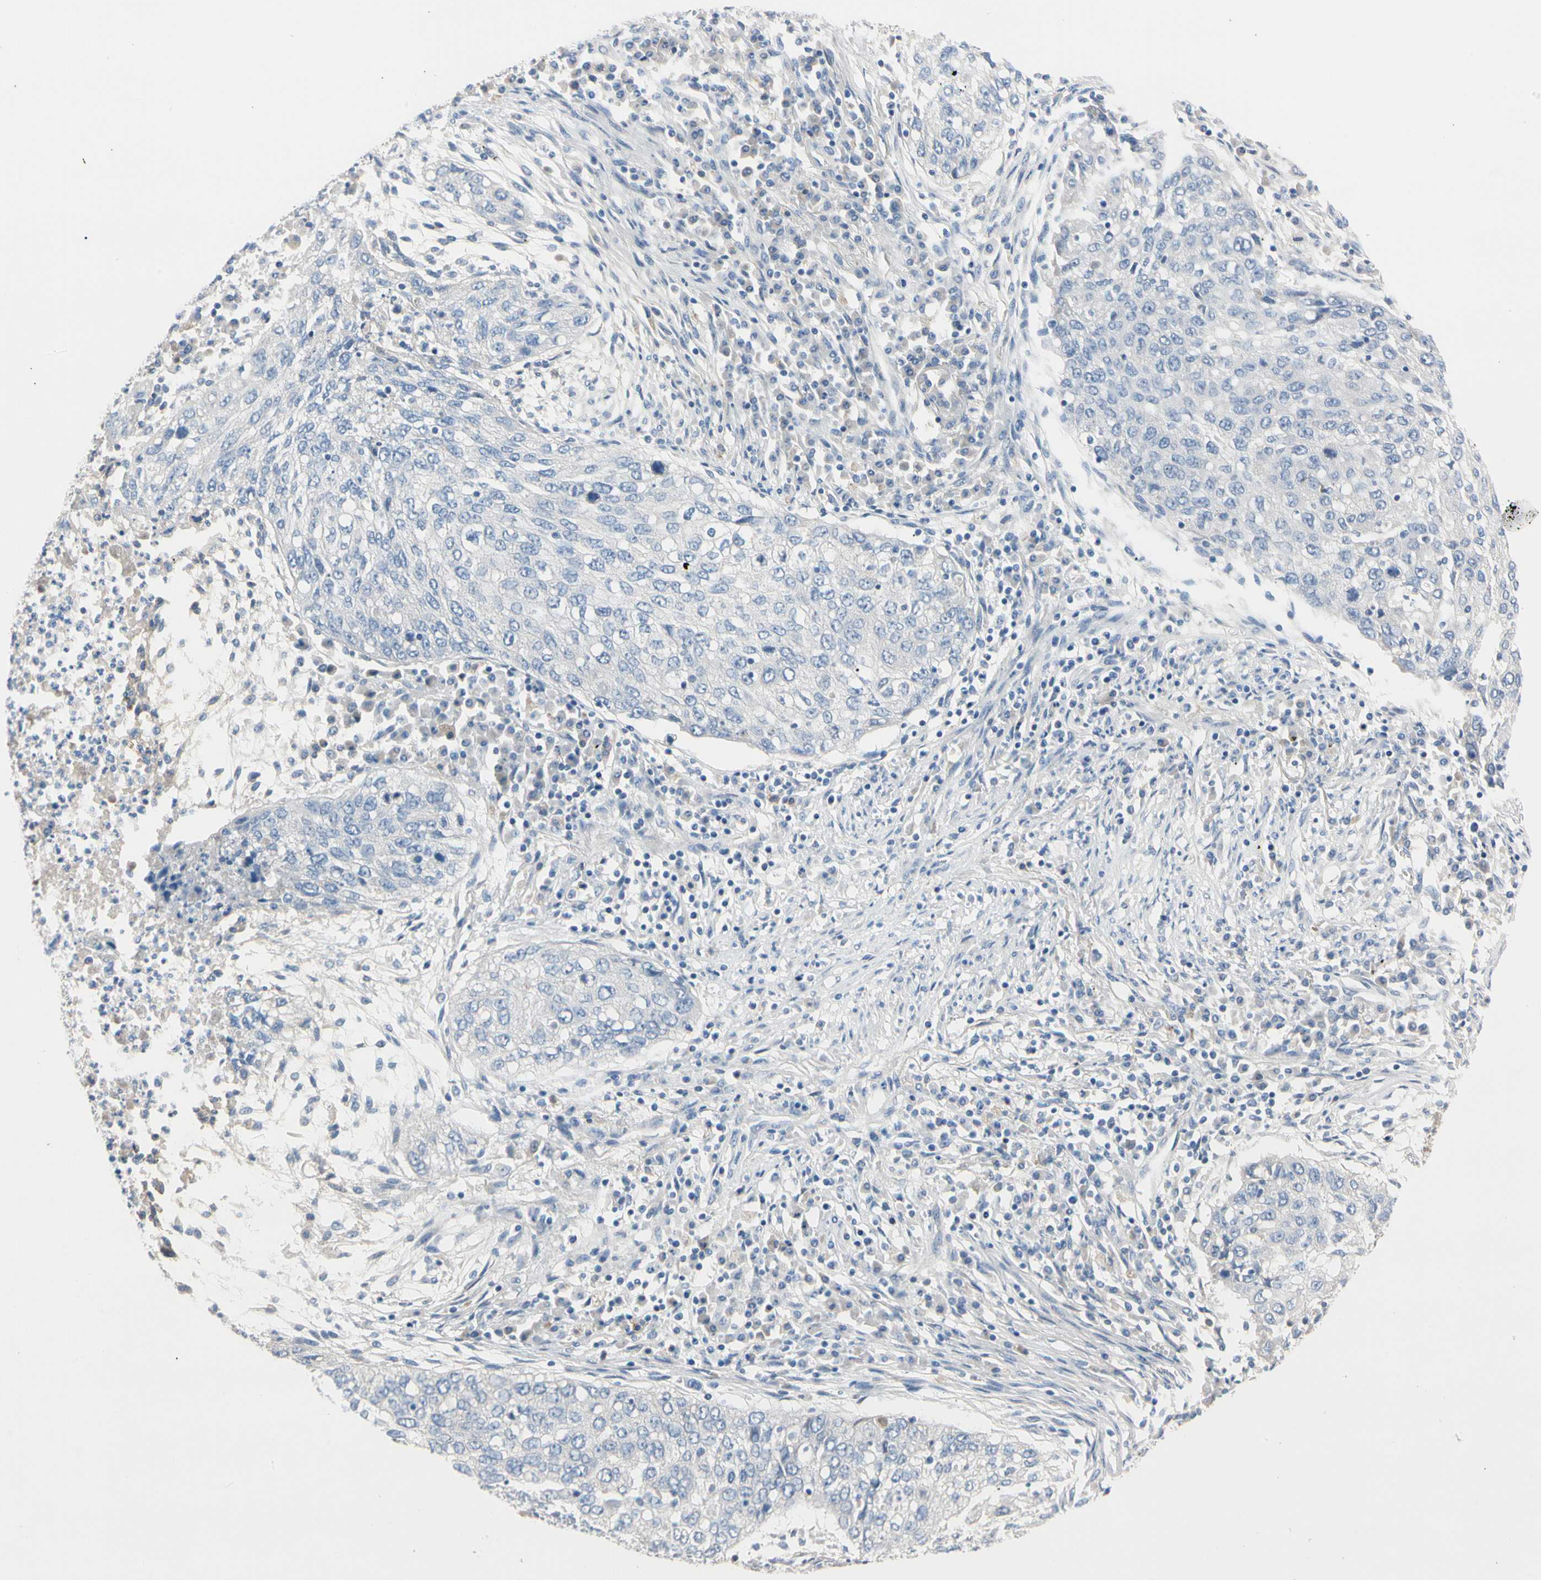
{"staining": {"intensity": "negative", "quantity": "none", "location": "none"}, "tissue": "lung cancer", "cell_type": "Tumor cells", "image_type": "cancer", "snomed": [{"axis": "morphology", "description": "Squamous cell carcinoma, NOS"}, {"axis": "topography", "description": "Lung"}], "caption": "IHC micrograph of human lung squamous cell carcinoma stained for a protein (brown), which demonstrates no expression in tumor cells. (DAB immunohistochemistry (IHC) with hematoxylin counter stain).", "gene": "MARK1", "patient": {"sex": "female", "age": 63}}